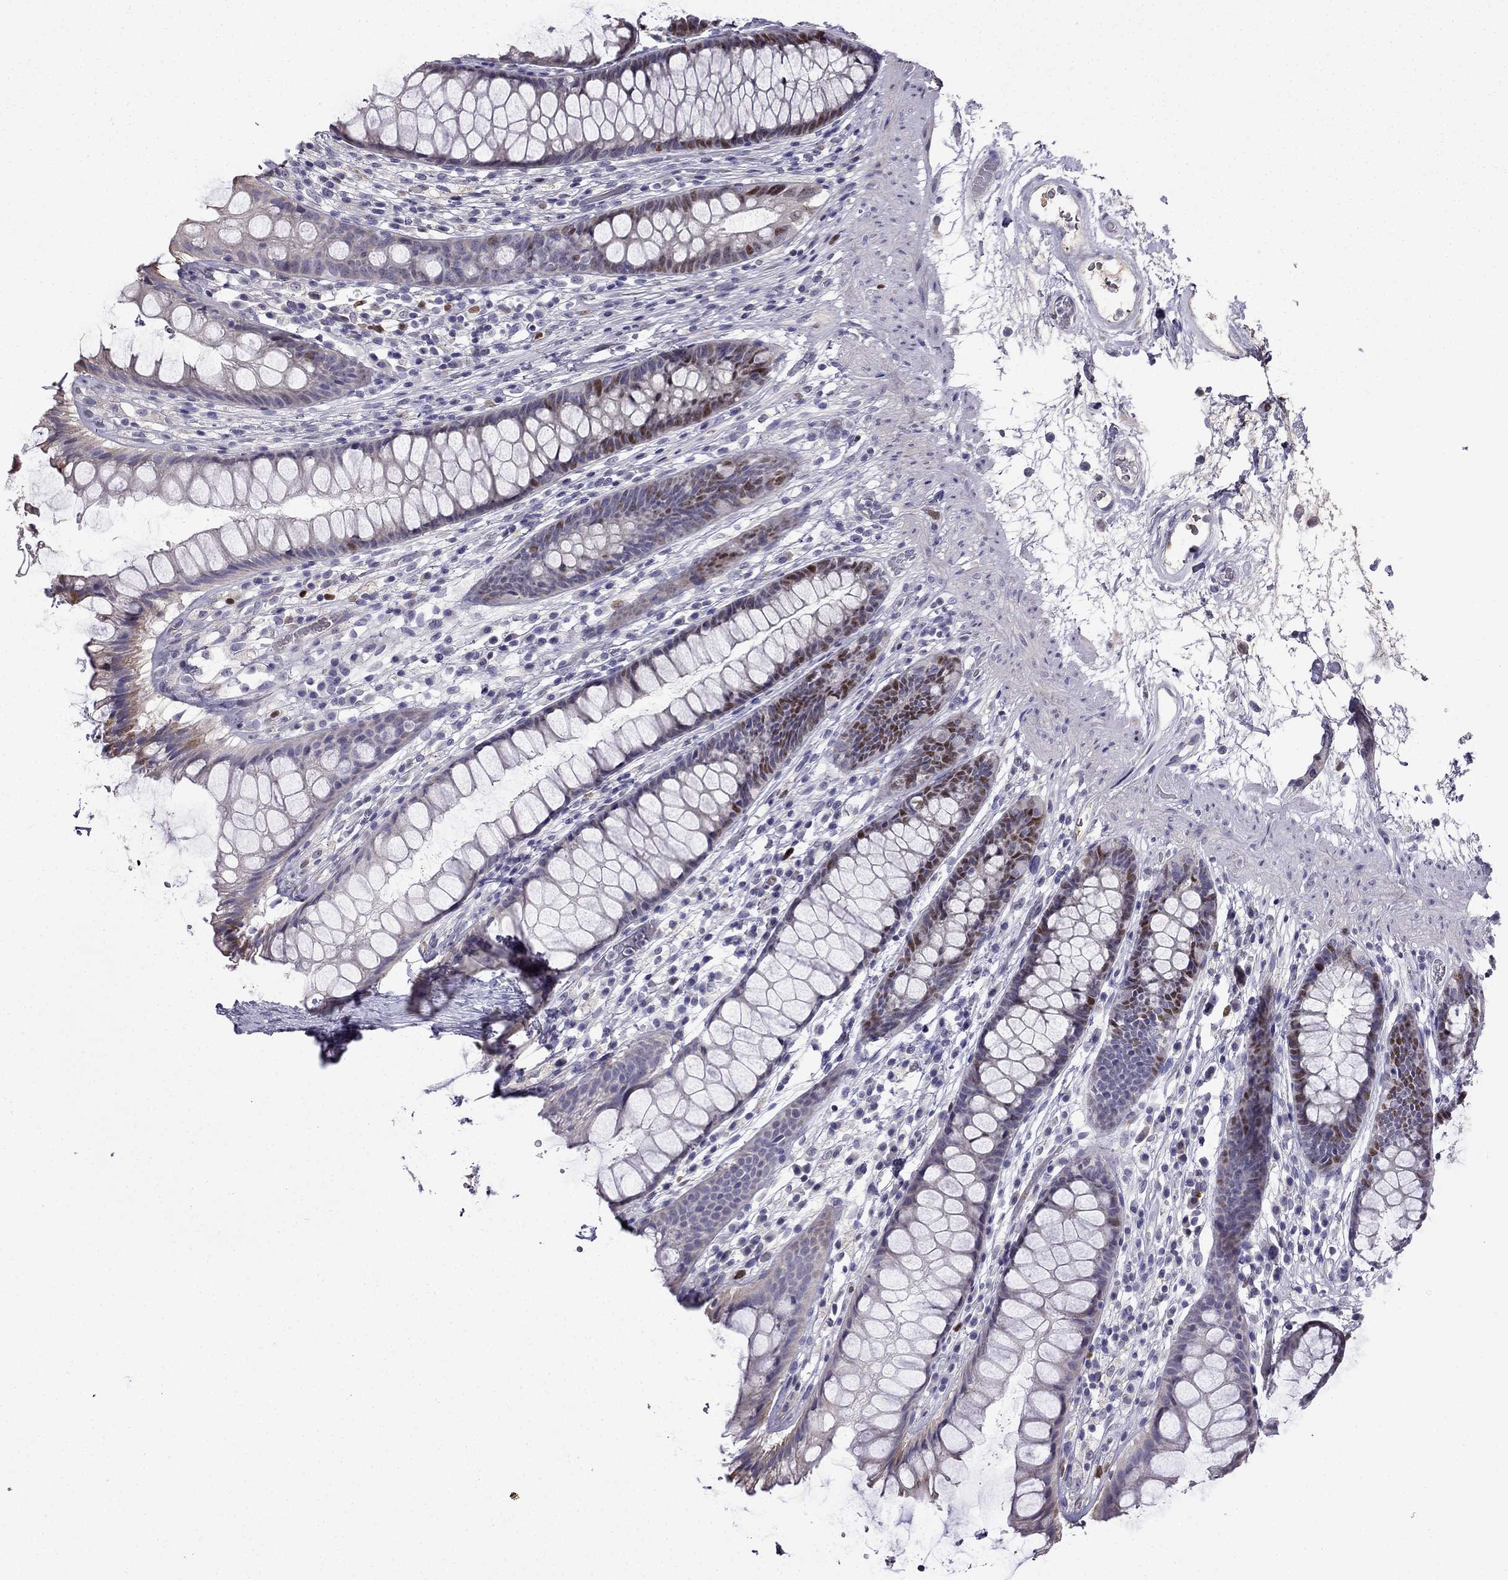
{"staining": {"intensity": "strong", "quantity": "<25%", "location": "cytoplasmic/membranous,nuclear"}, "tissue": "rectum", "cell_type": "Glandular cells", "image_type": "normal", "snomed": [{"axis": "morphology", "description": "Normal tissue, NOS"}, {"axis": "topography", "description": "Rectum"}], "caption": "Protein staining reveals strong cytoplasmic/membranous,nuclear positivity in approximately <25% of glandular cells in benign rectum.", "gene": "UHRF1", "patient": {"sex": "male", "age": 72}}